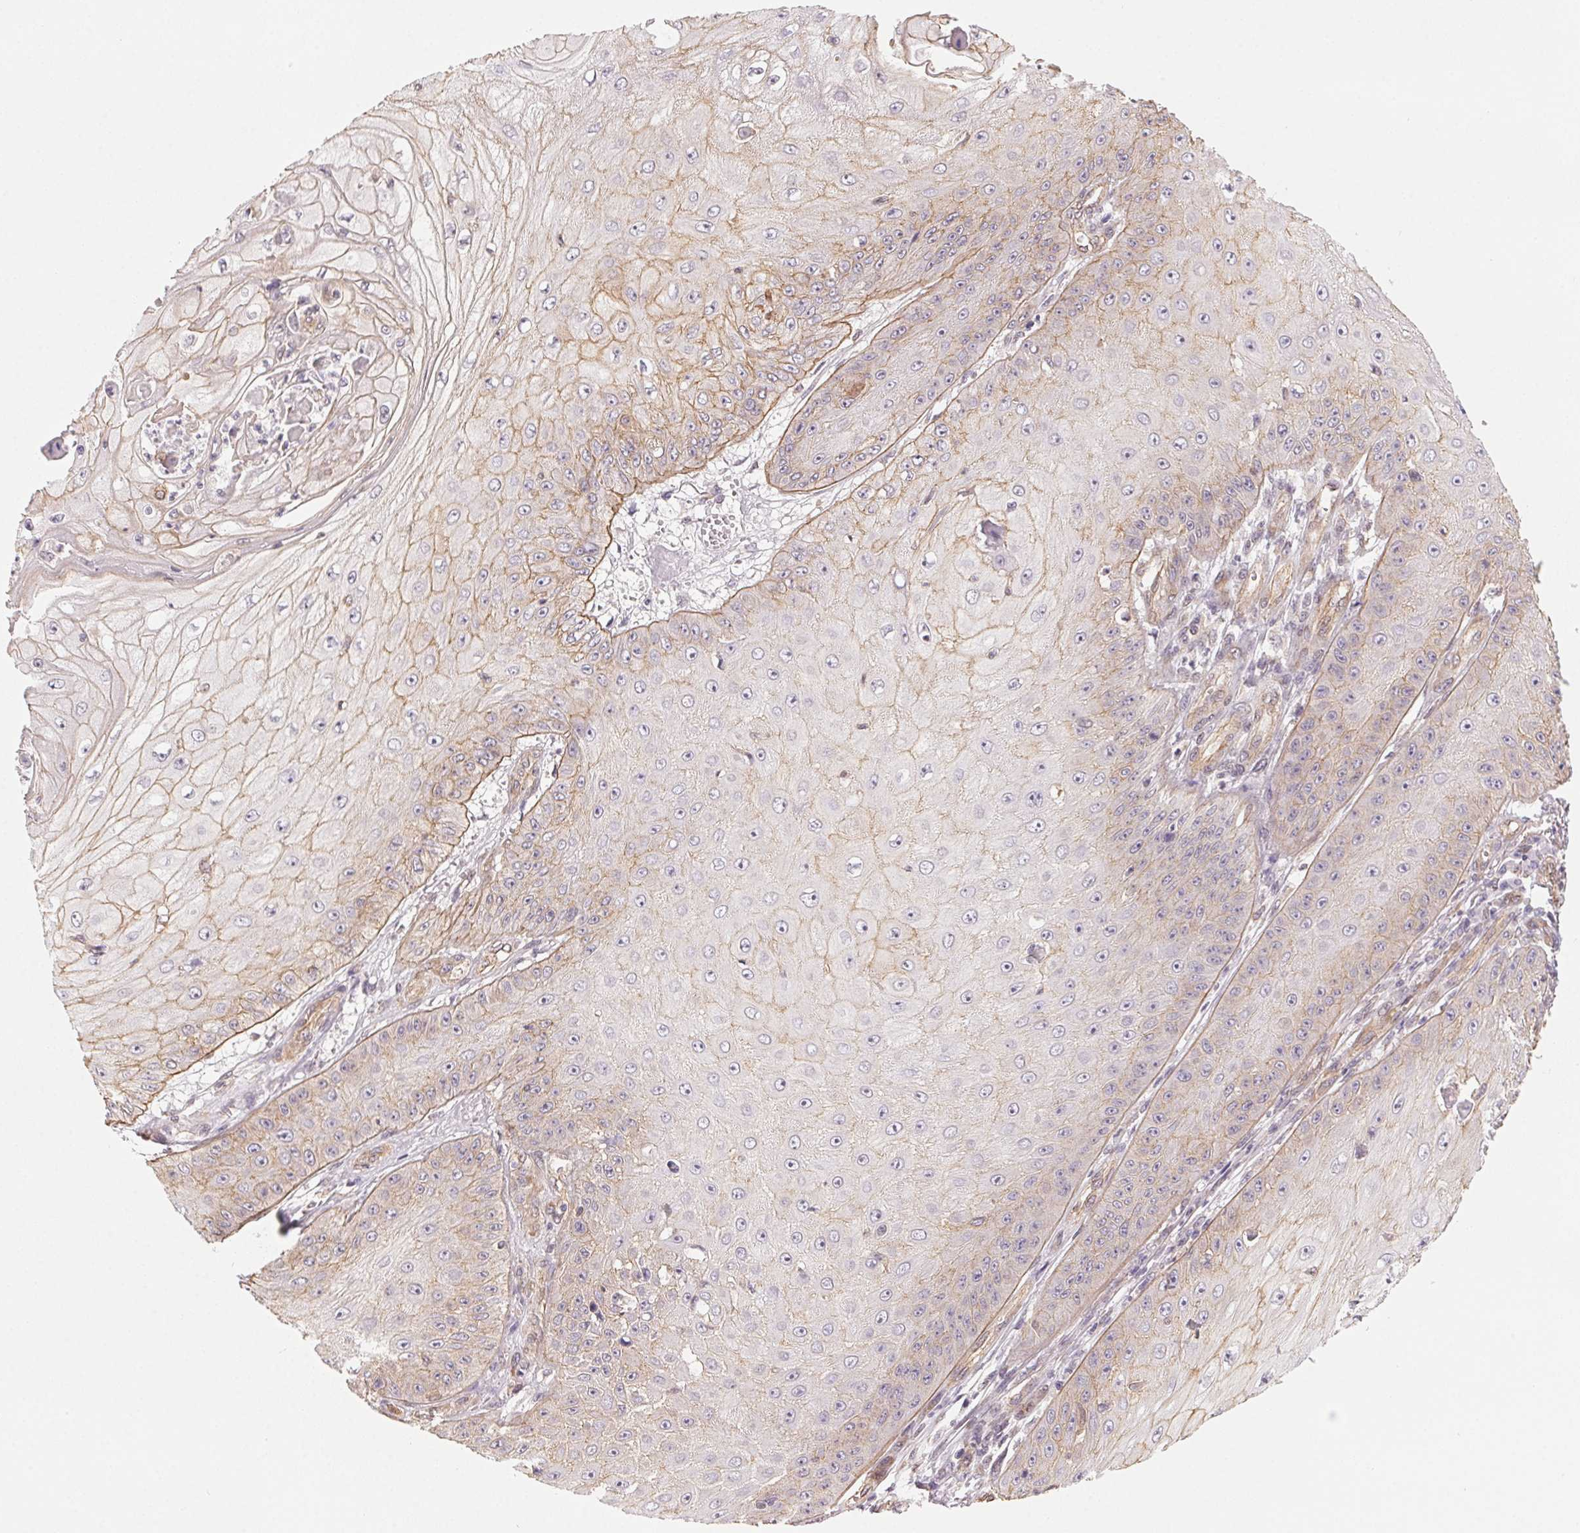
{"staining": {"intensity": "weak", "quantity": "25%-75%", "location": "cytoplasmic/membranous"}, "tissue": "skin cancer", "cell_type": "Tumor cells", "image_type": "cancer", "snomed": [{"axis": "morphology", "description": "Squamous cell carcinoma, NOS"}, {"axis": "topography", "description": "Skin"}], "caption": "Immunohistochemical staining of human skin squamous cell carcinoma demonstrates weak cytoplasmic/membranous protein expression in about 25%-75% of tumor cells. (DAB = brown stain, brightfield microscopy at high magnification).", "gene": "PLA2G4F", "patient": {"sex": "male", "age": 70}}